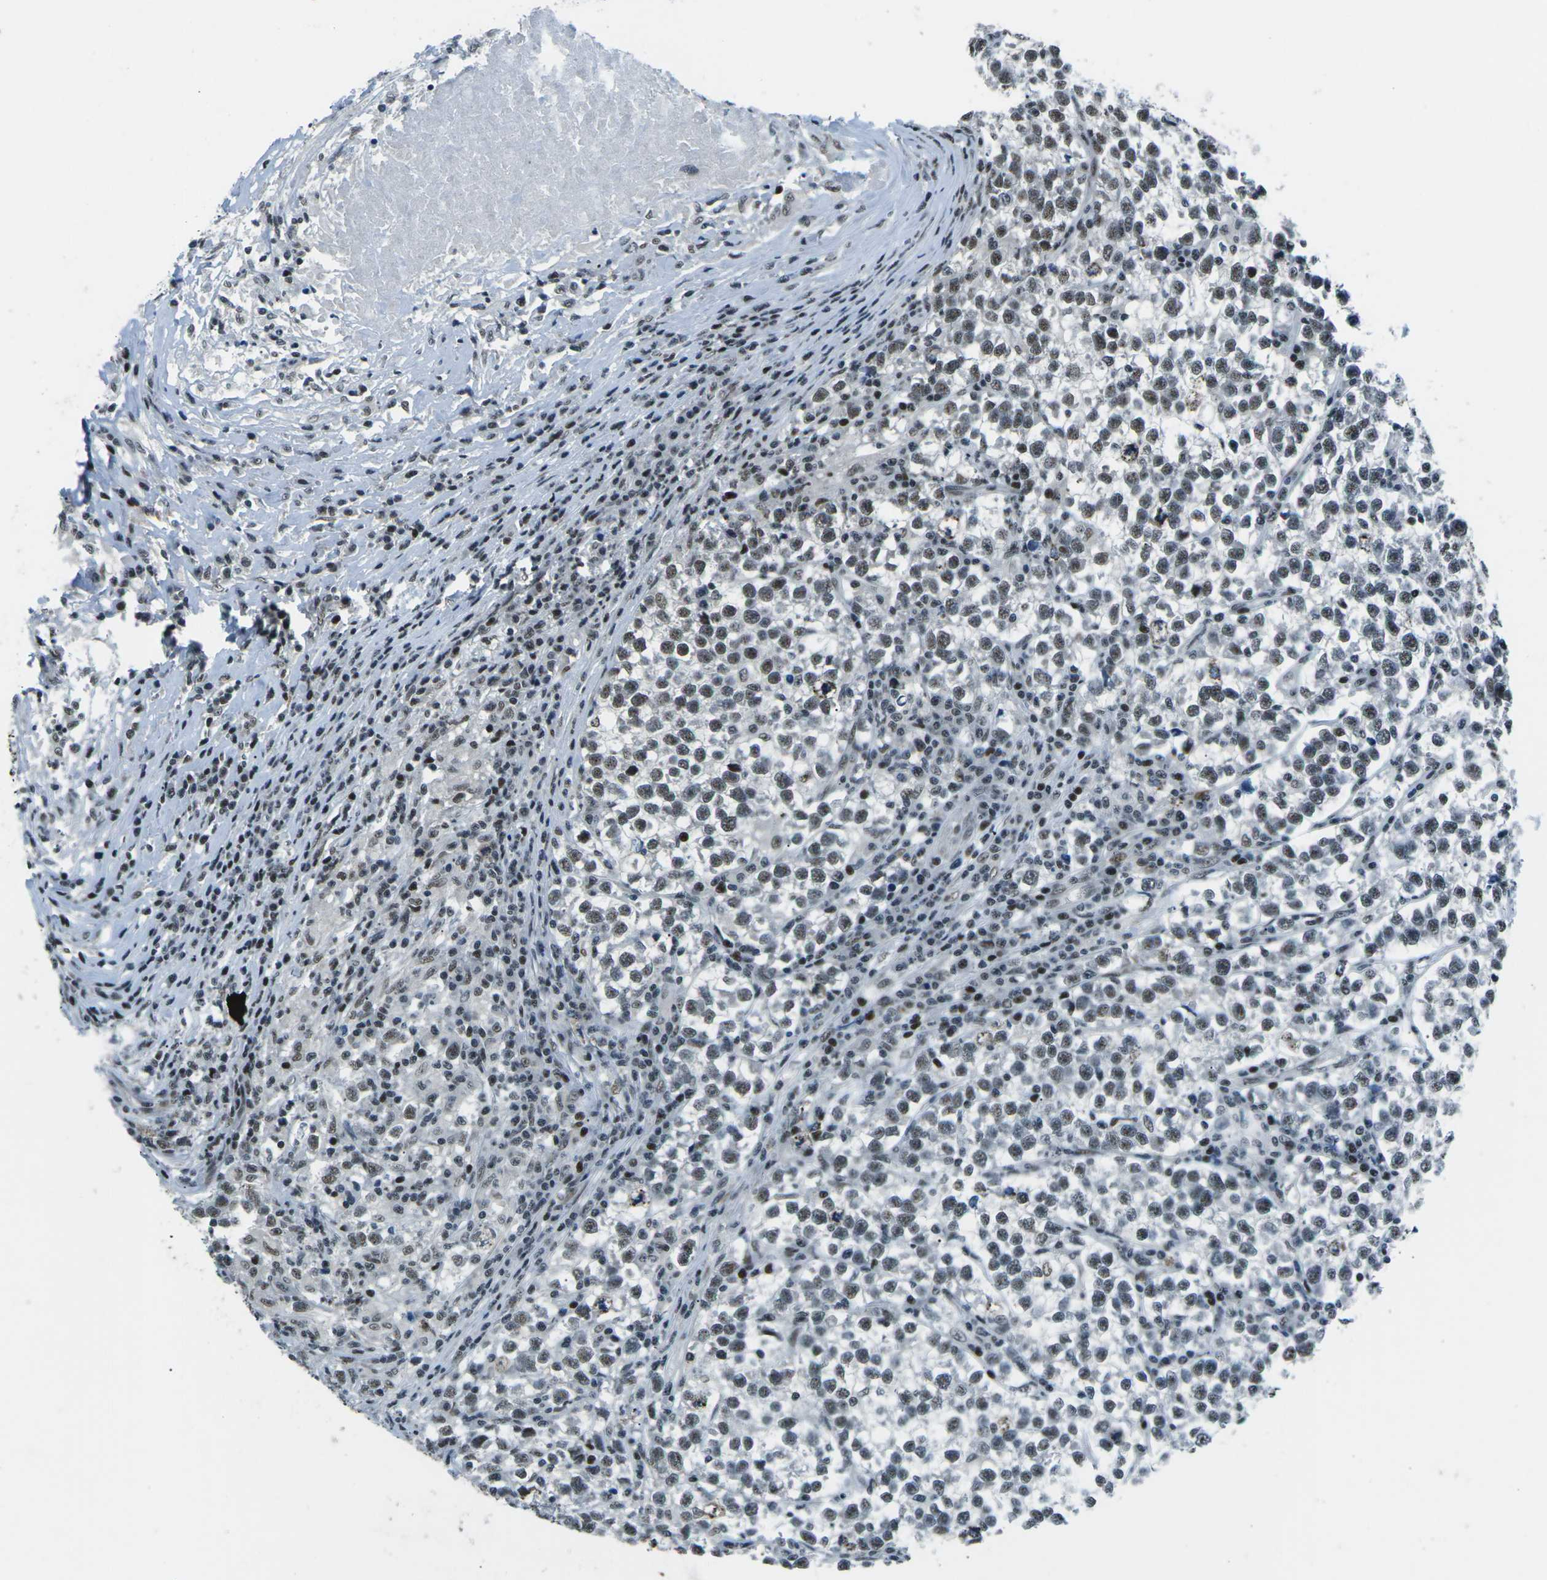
{"staining": {"intensity": "weak", "quantity": ">75%", "location": "nuclear"}, "tissue": "testis cancer", "cell_type": "Tumor cells", "image_type": "cancer", "snomed": [{"axis": "morphology", "description": "Normal tissue, NOS"}, {"axis": "morphology", "description": "Seminoma, NOS"}, {"axis": "topography", "description": "Testis"}], "caption": "Approximately >75% of tumor cells in testis cancer (seminoma) reveal weak nuclear protein staining as visualized by brown immunohistochemical staining.", "gene": "RBL2", "patient": {"sex": "male", "age": 43}}